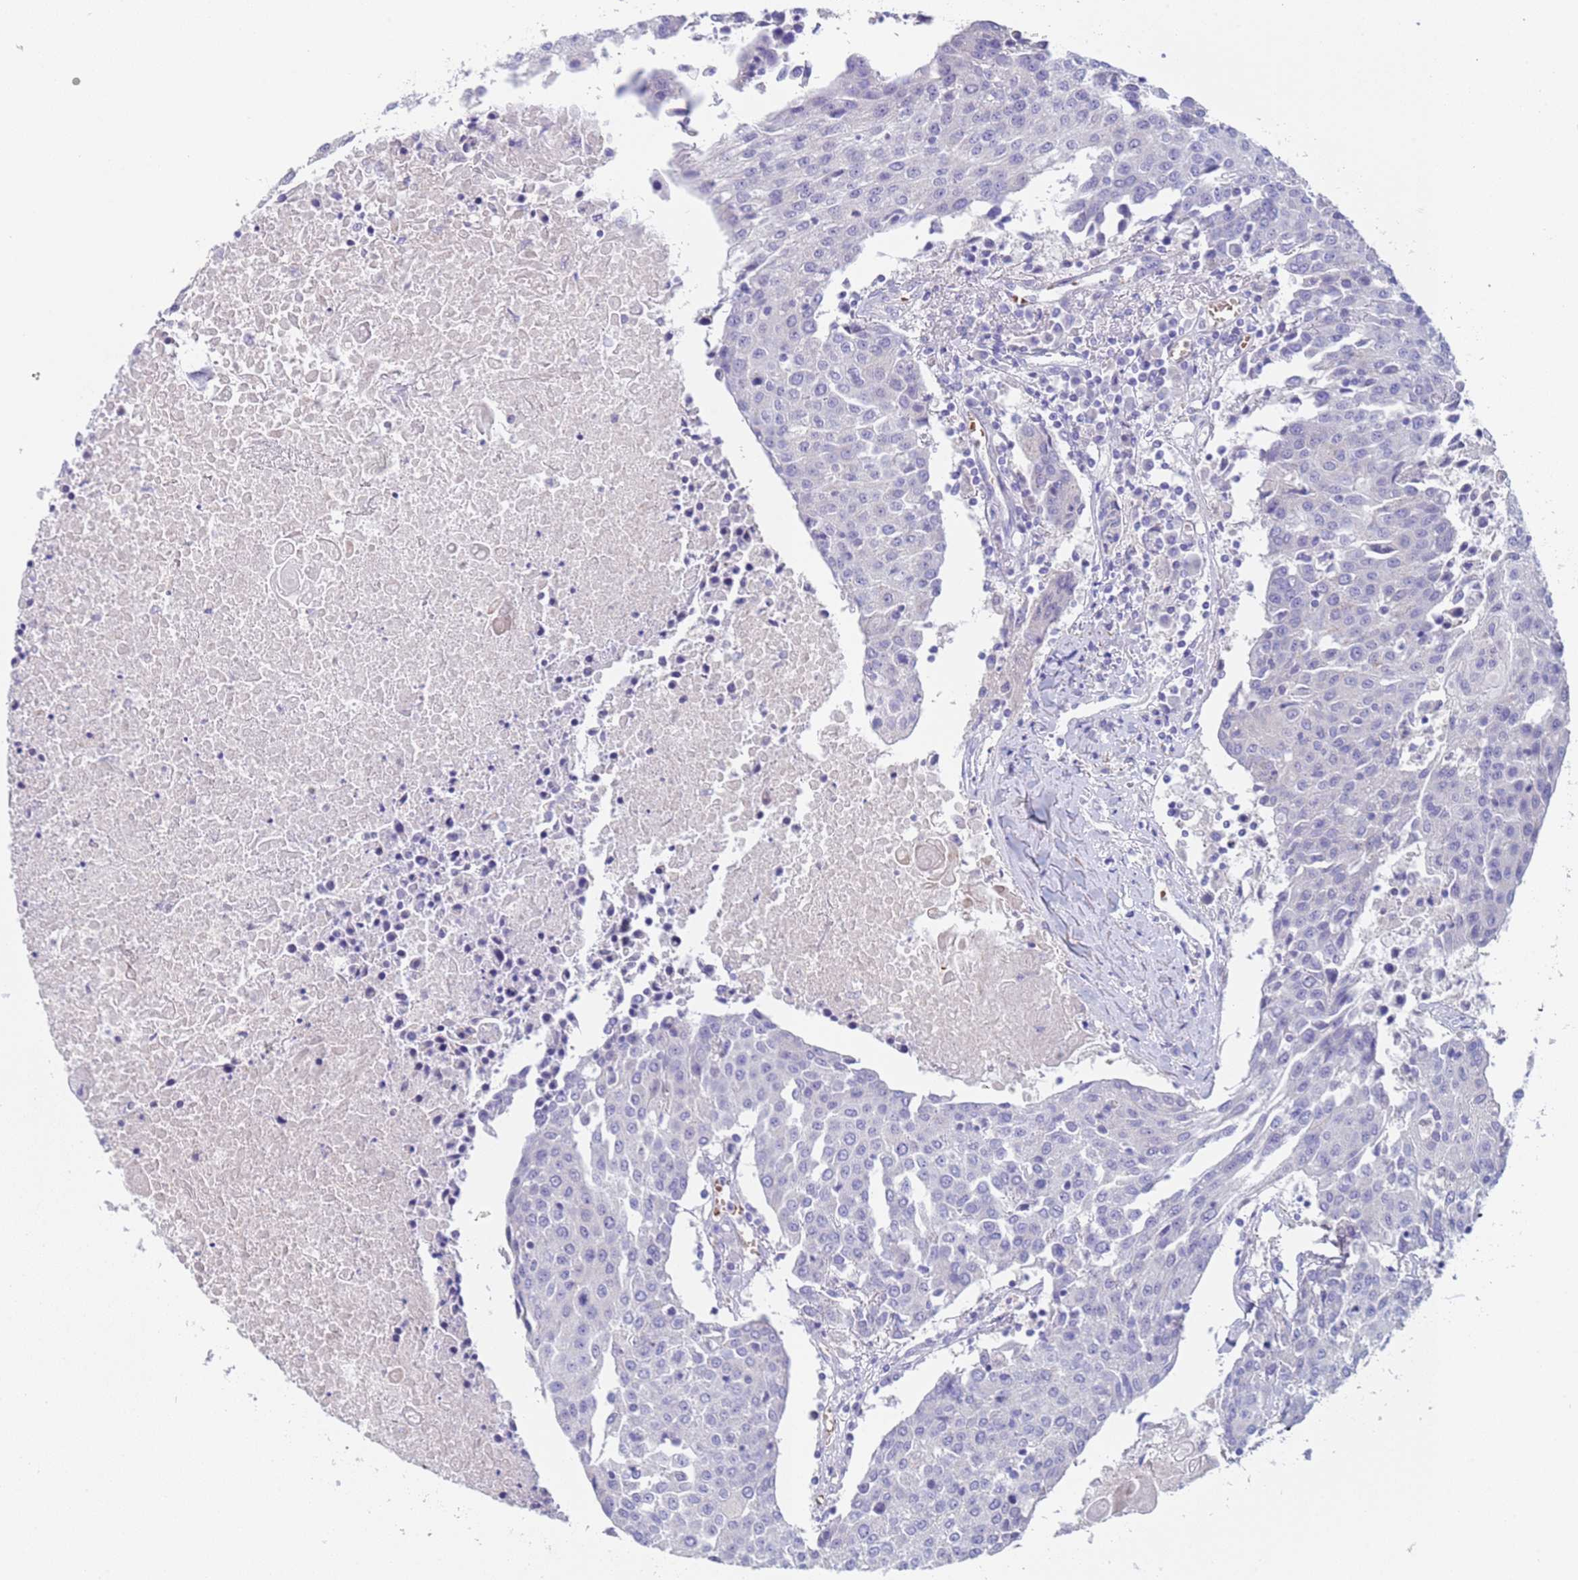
{"staining": {"intensity": "negative", "quantity": "none", "location": "none"}, "tissue": "urothelial cancer", "cell_type": "Tumor cells", "image_type": "cancer", "snomed": [{"axis": "morphology", "description": "Urothelial carcinoma, High grade"}, {"axis": "topography", "description": "Urinary bladder"}], "caption": "Protein analysis of urothelial carcinoma (high-grade) demonstrates no significant positivity in tumor cells.", "gene": "KBTBD3", "patient": {"sex": "female", "age": 85}}